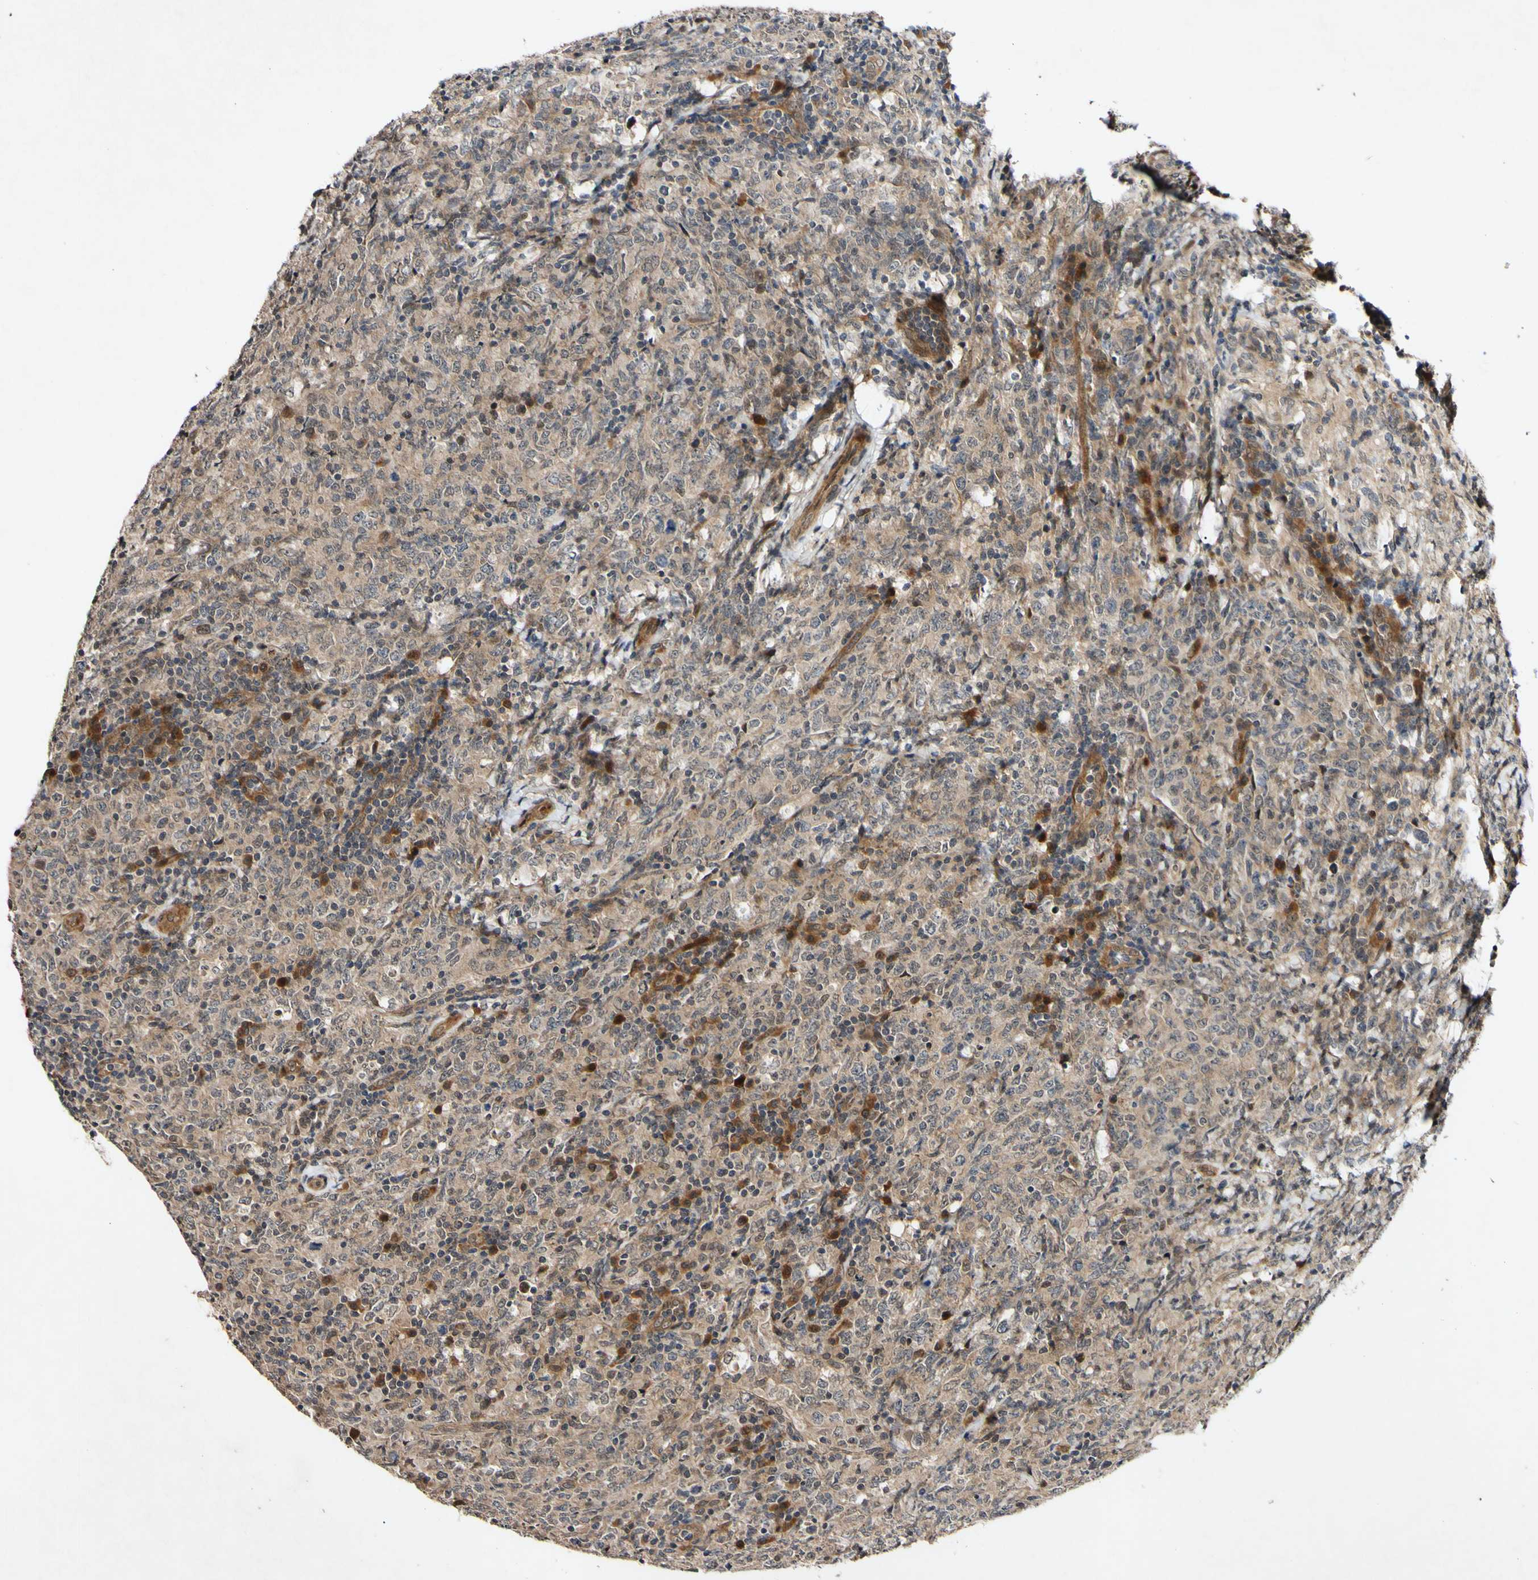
{"staining": {"intensity": "weak", "quantity": ">75%", "location": "cytoplasmic/membranous"}, "tissue": "lymphoma", "cell_type": "Tumor cells", "image_type": "cancer", "snomed": [{"axis": "morphology", "description": "Malignant lymphoma, non-Hodgkin's type, High grade"}, {"axis": "topography", "description": "Tonsil"}], "caption": "Brown immunohistochemical staining in human malignant lymphoma, non-Hodgkin's type (high-grade) reveals weak cytoplasmic/membranous positivity in approximately >75% of tumor cells.", "gene": "CSNK1E", "patient": {"sex": "female", "age": 36}}